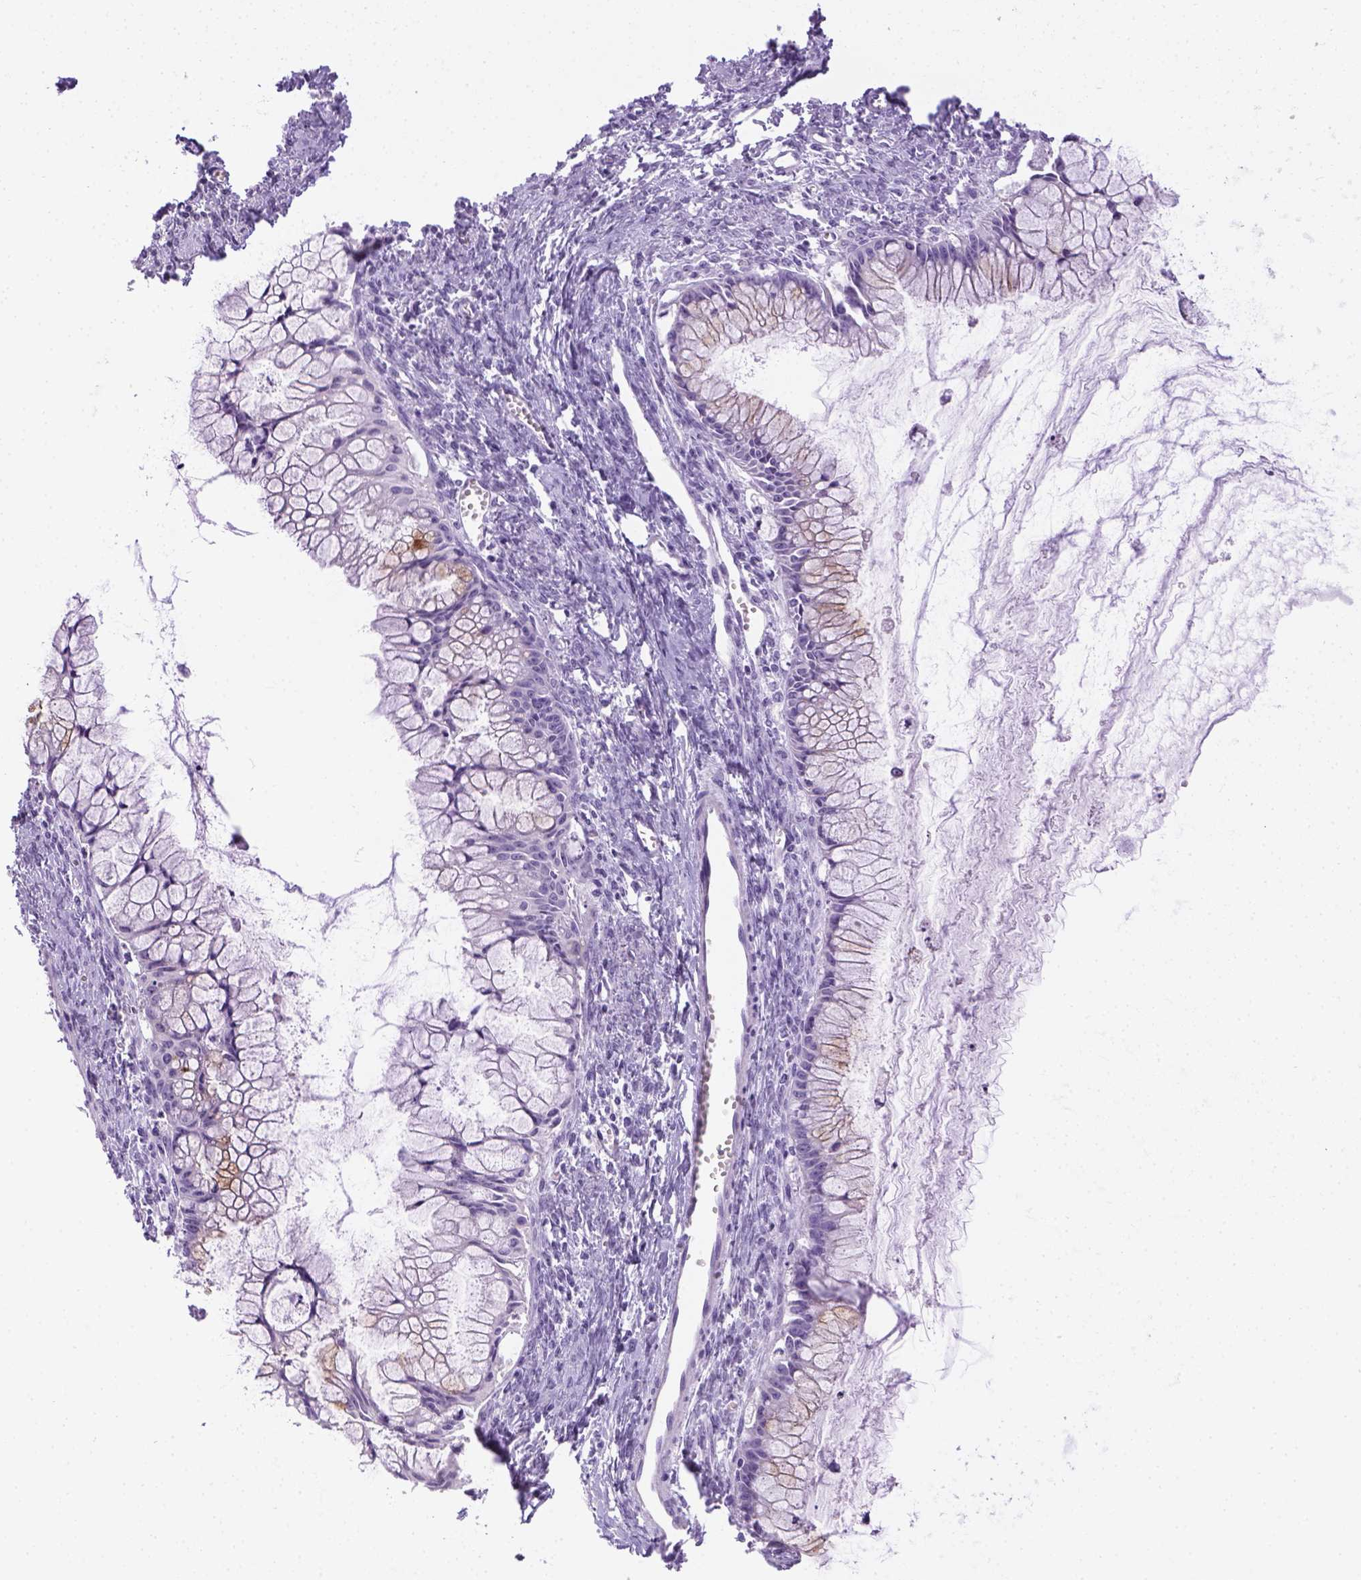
{"staining": {"intensity": "negative", "quantity": "none", "location": "none"}, "tissue": "ovarian cancer", "cell_type": "Tumor cells", "image_type": "cancer", "snomed": [{"axis": "morphology", "description": "Cystadenocarcinoma, mucinous, NOS"}, {"axis": "topography", "description": "Ovary"}], "caption": "An IHC photomicrograph of ovarian cancer (mucinous cystadenocarcinoma) is shown. There is no staining in tumor cells of ovarian cancer (mucinous cystadenocarcinoma).", "gene": "TMEM38A", "patient": {"sex": "female", "age": 41}}